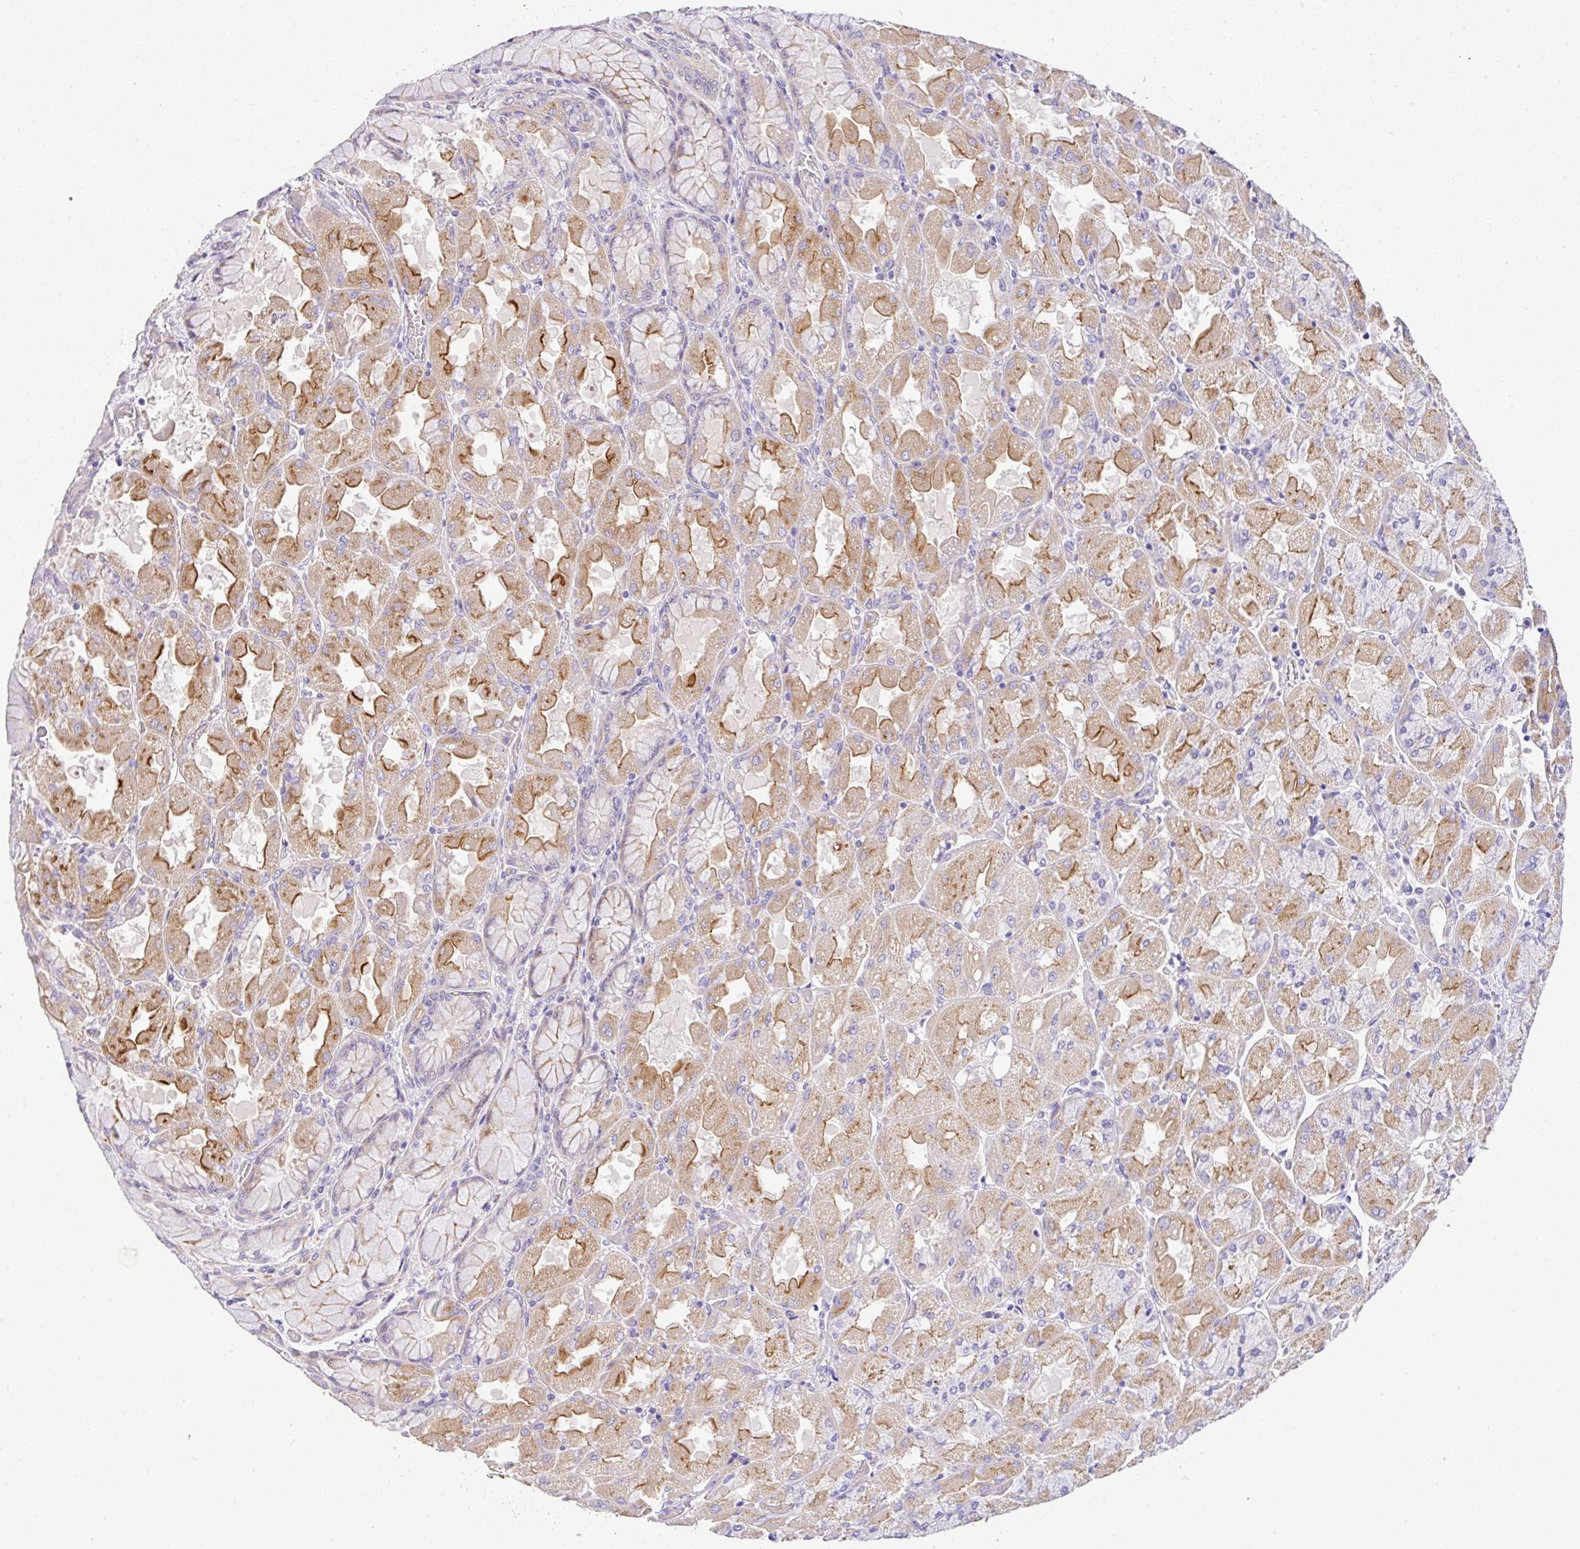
{"staining": {"intensity": "moderate", "quantity": ">75%", "location": "cytoplasmic/membranous"}, "tissue": "stomach", "cell_type": "Glandular cells", "image_type": "normal", "snomed": [{"axis": "morphology", "description": "Normal tissue, NOS"}, {"axis": "topography", "description": "Stomach"}], "caption": "Immunohistochemical staining of normal stomach reveals medium levels of moderate cytoplasmic/membranous expression in about >75% of glandular cells. The staining was performed using DAB (3,3'-diaminobenzidine) to visualize the protein expression in brown, while the nuclei were stained in blue with hematoxylin (Magnification: 20x).", "gene": "EPN3", "patient": {"sex": "female", "age": 61}}